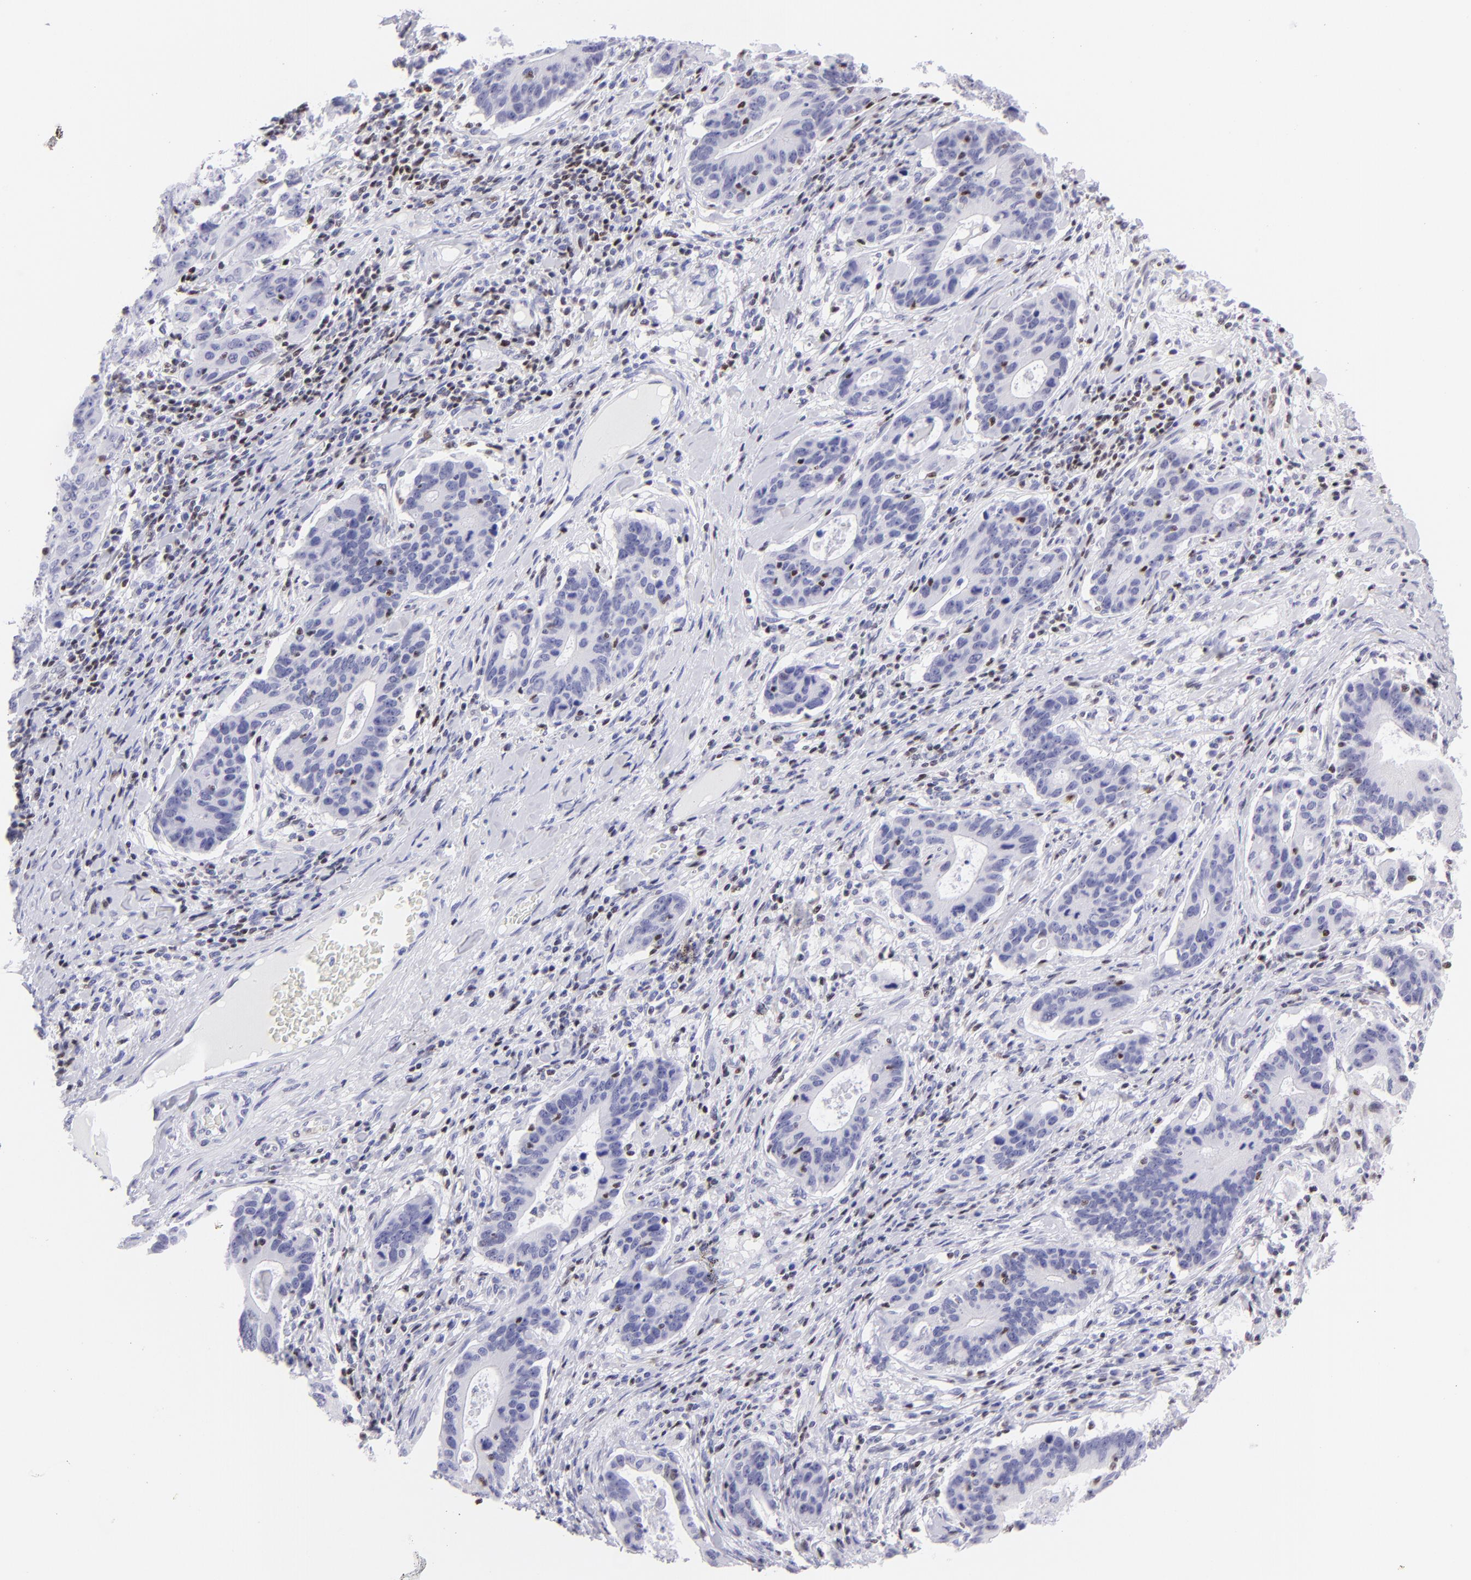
{"staining": {"intensity": "negative", "quantity": "none", "location": "none"}, "tissue": "stomach cancer", "cell_type": "Tumor cells", "image_type": "cancer", "snomed": [{"axis": "morphology", "description": "Adenocarcinoma, NOS"}, {"axis": "topography", "description": "Esophagus"}, {"axis": "topography", "description": "Stomach"}], "caption": "Stomach cancer was stained to show a protein in brown. There is no significant staining in tumor cells.", "gene": "ETS1", "patient": {"sex": "male", "age": 74}}